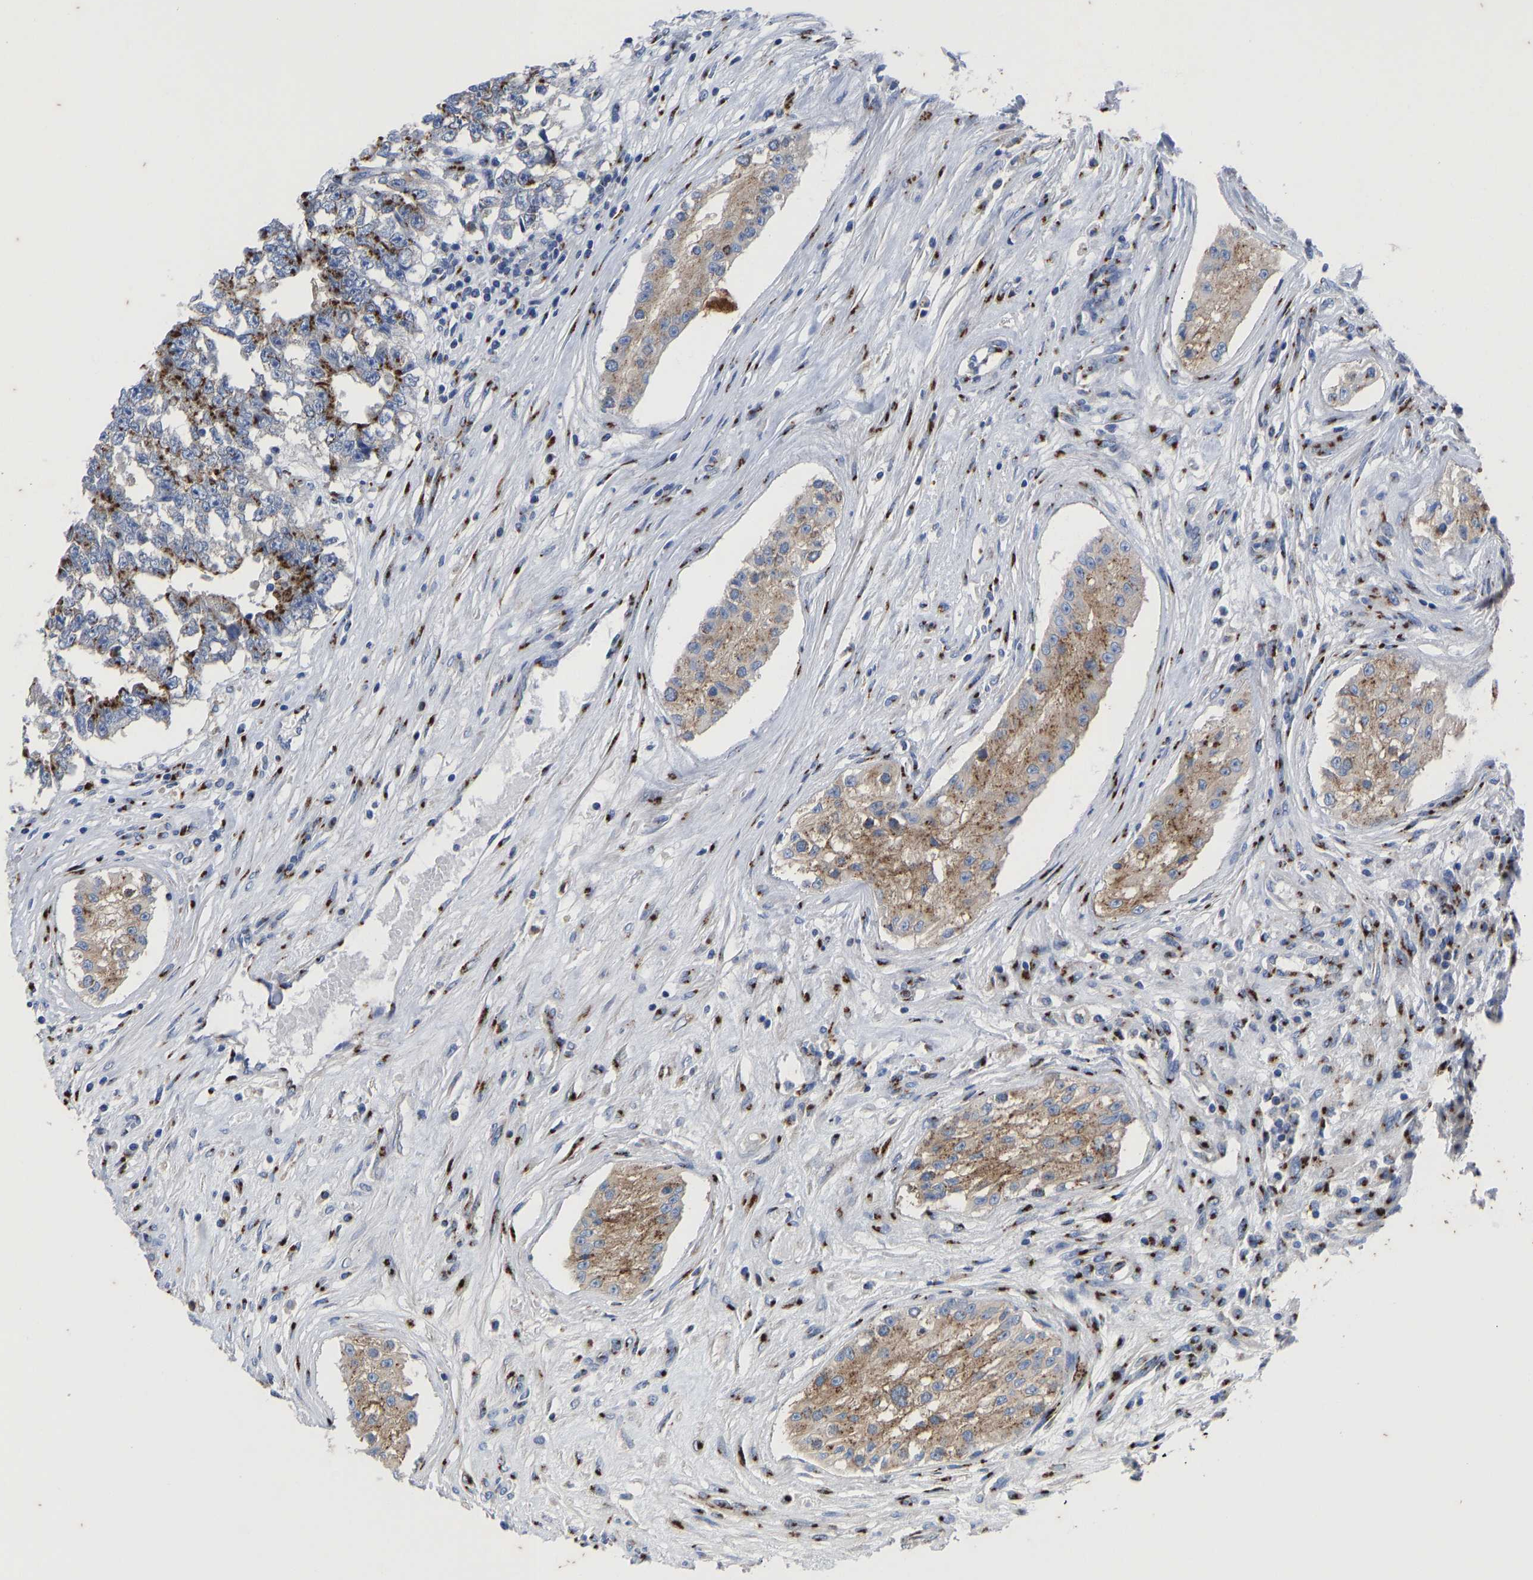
{"staining": {"intensity": "strong", "quantity": ">75%", "location": "cytoplasmic/membranous"}, "tissue": "testis cancer", "cell_type": "Tumor cells", "image_type": "cancer", "snomed": [{"axis": "morphology", "description": "Carcinoma, Embryonal, NOS"}, {"axis": "topography", "description": "Testis"}], "caption": "DAB immunohistochemical staining of testis cancer exhibits strong cytoplasmic/membranous protein staining in approximately >75% of tumor cells.", "gene": "TMEM87A", "patient": {"sex": "male", "age": 25}}